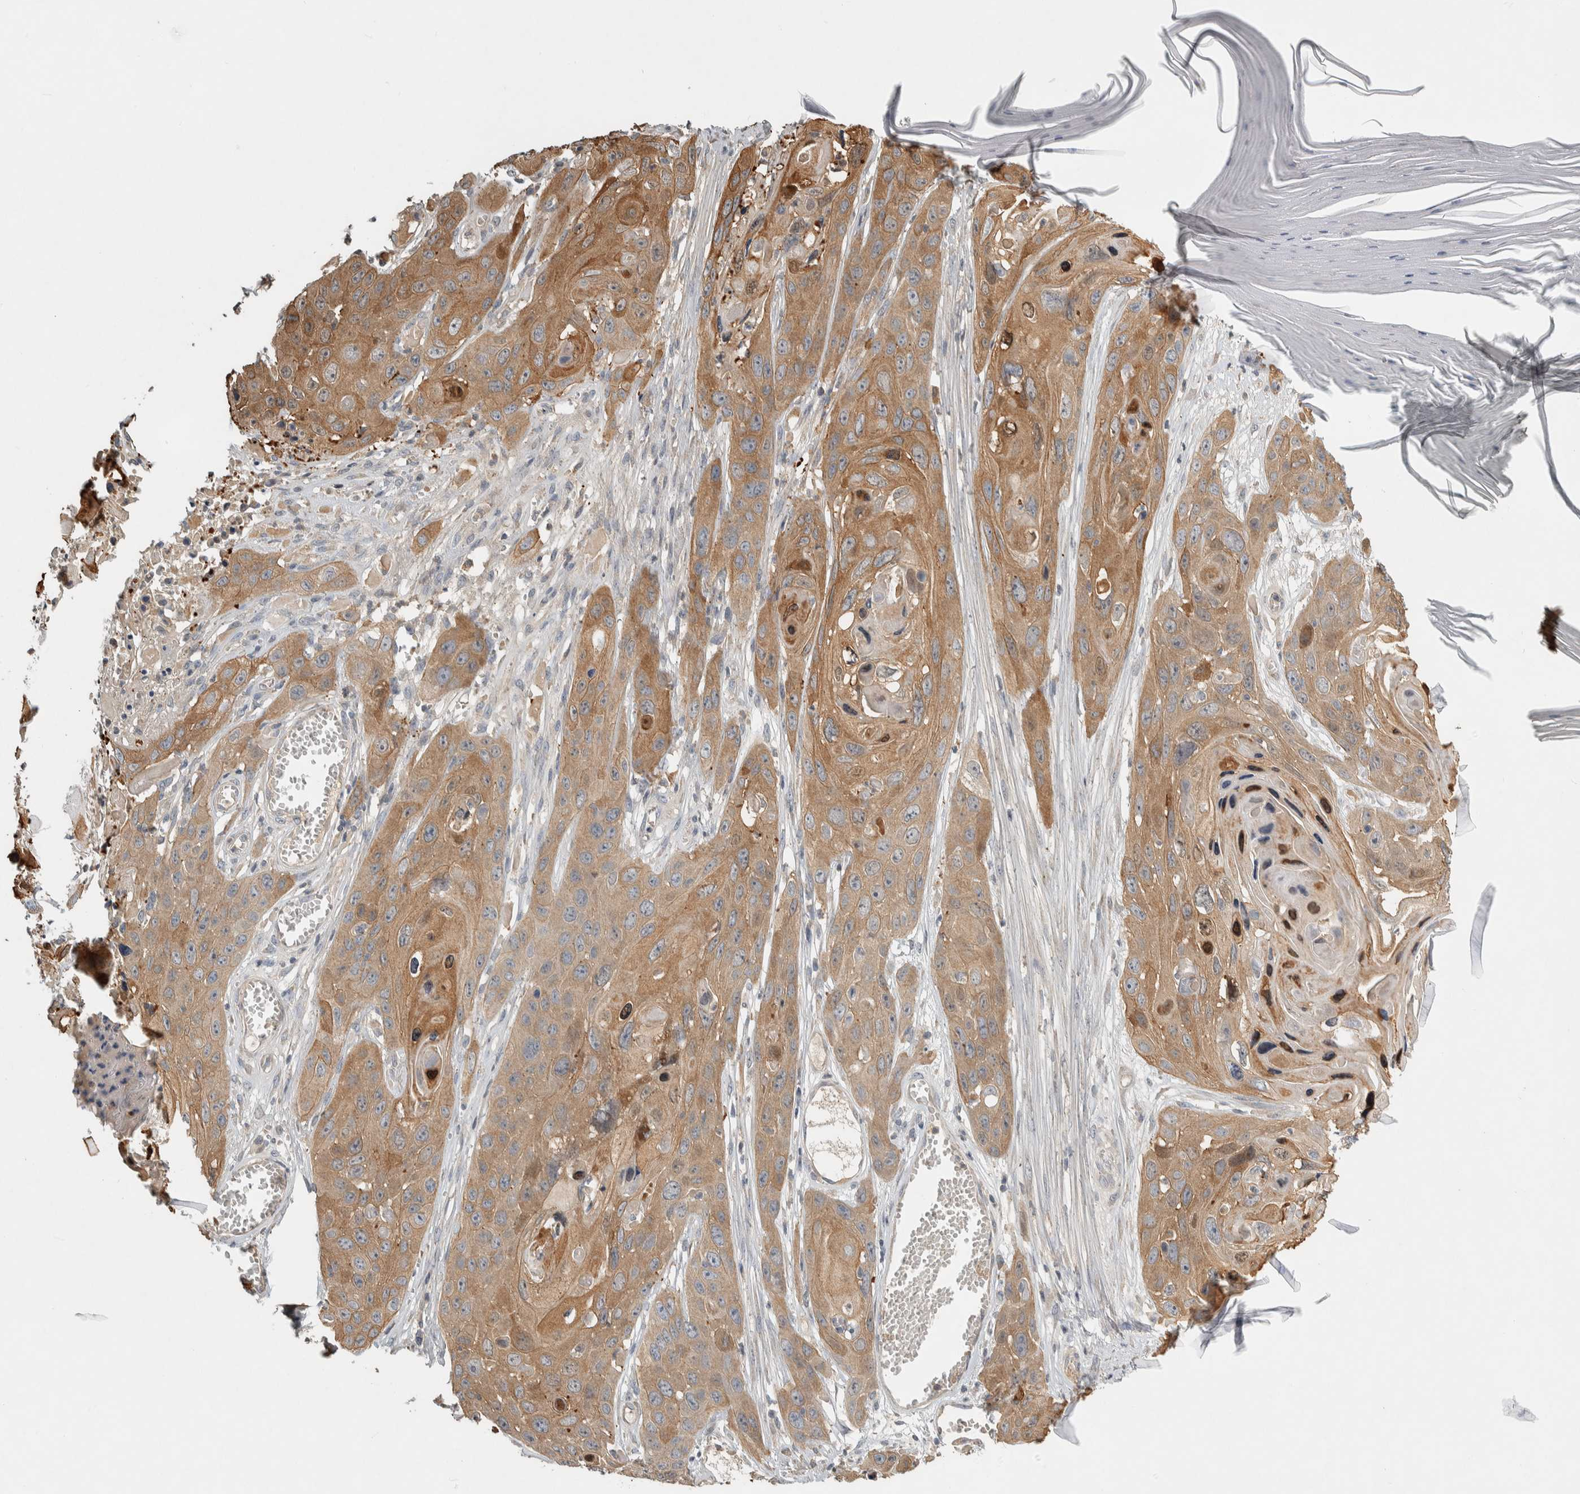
{"staining": {"intensity": "moderate", "quantity": ">75%", "location": "cytoplasmic/membranous"}, "tissue": "skin cancer", "cell_type": "Tumor cells", "image_type": "cancer", "snomed": [{"axis": "morphology", "description": "Squamous cell carcinoma, NOS"}, {"axis": "topography", "description": "Skin"}], "caption": "Immunohistochemical staining of human skin cancer reveals medium levels of moderate cytoplasmic/membranous protein expression in approximately >75% of tumor cells. (DAB IHC, brown staining for protein, blue staining for nuclei).", "gene": "EIF3H", "patient": {"sex": "male", "age": 55}}